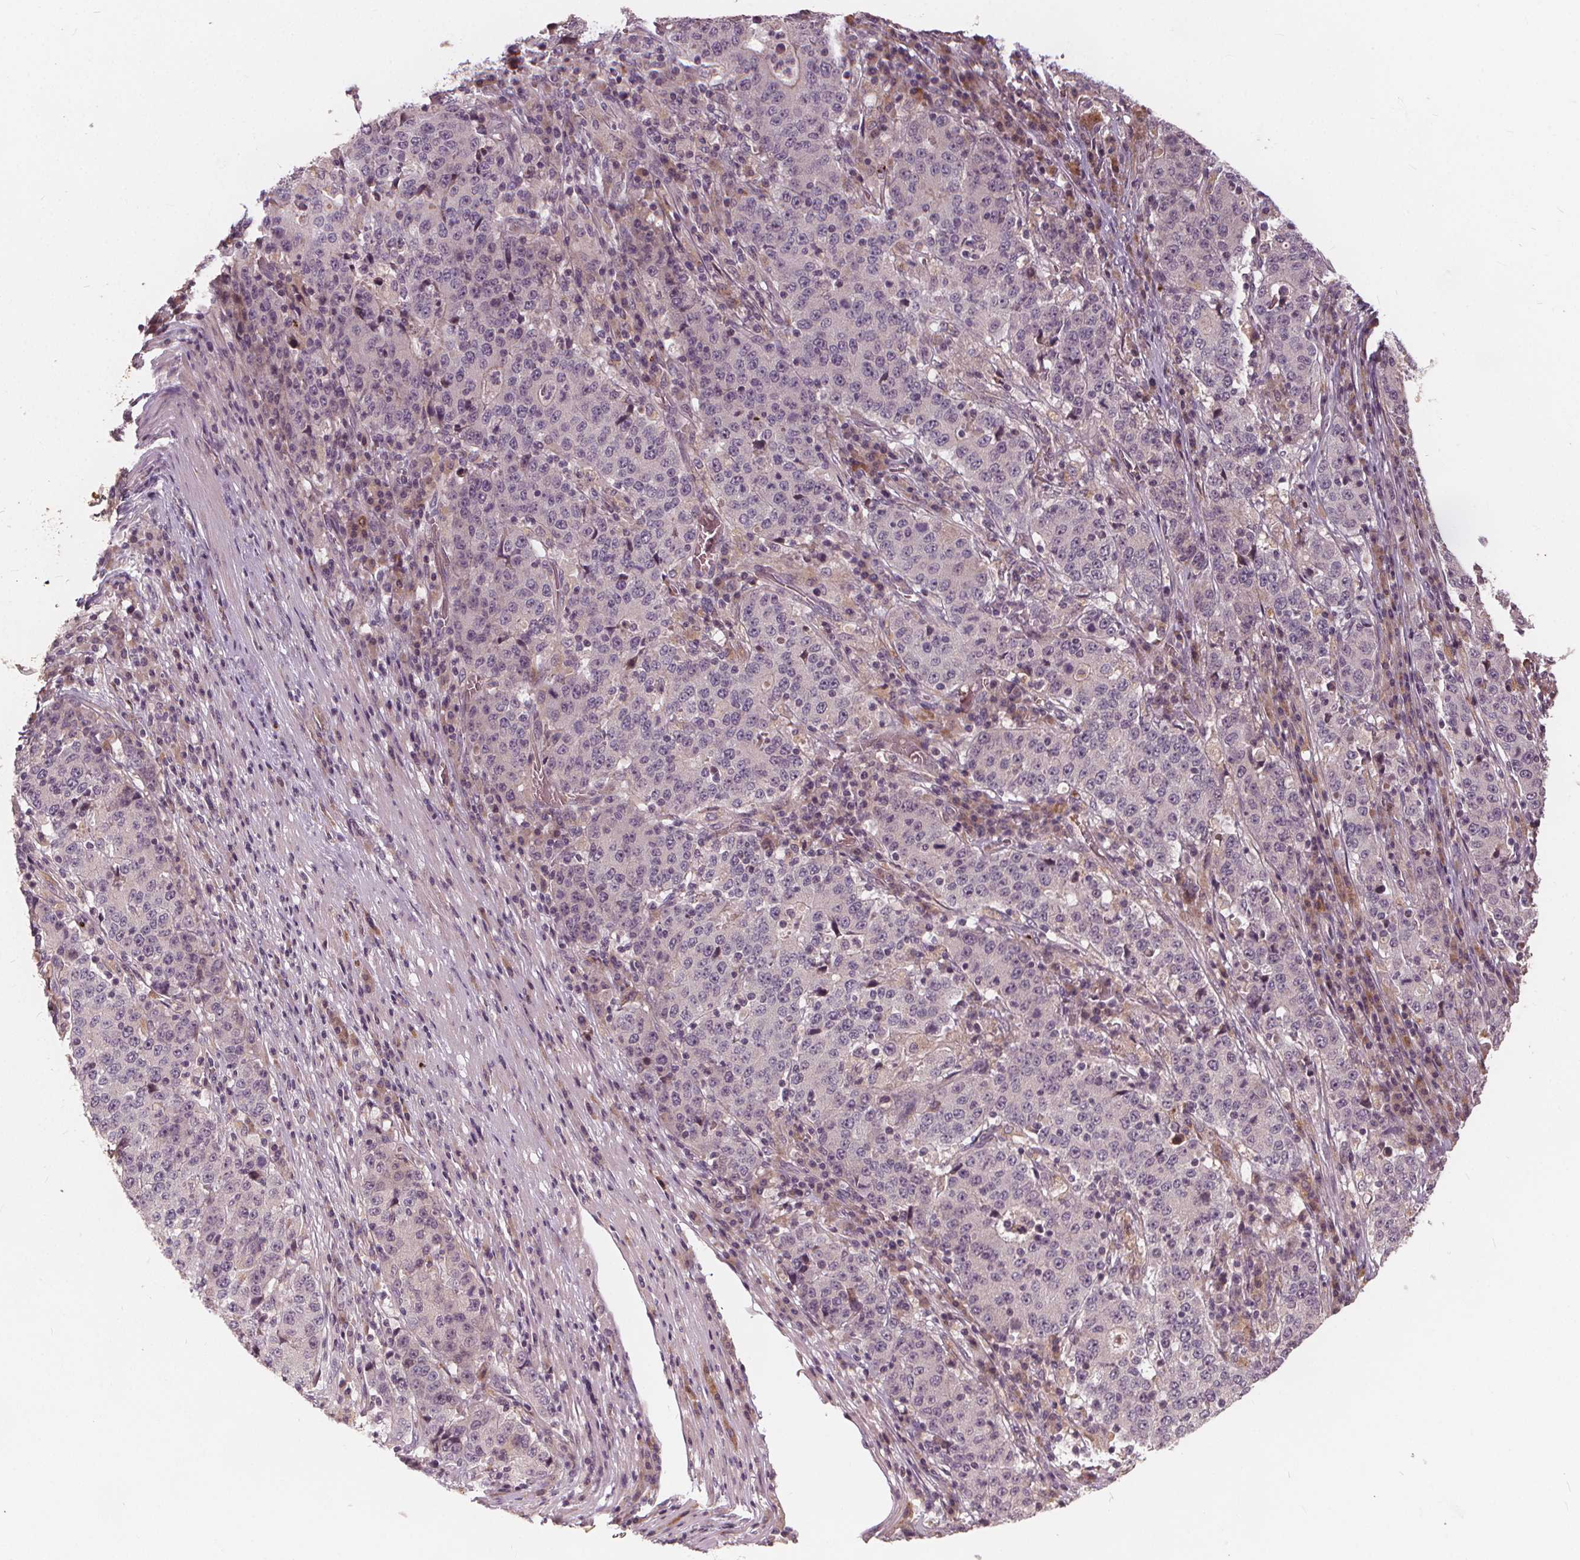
{"staining": {"intensity": "negative", "quantity": "none", "location": "none"}, "tissue": "stomach cancer", "cell_type": "Tumor cells", "image_type": "cancer", "snomed": [{"axis": "morphology", "description": "Adenocarcinoma, NOS"}, {"axis": "topography", "description": "Stomach"}], "caption": "High magnification brightfield microscopy of adenocarcinoma (stomach) stained with DAB (3,3'-diaminobenzidine) (brown) and counterstained with hematoxylin (blue): tumor cells show no significant positivity.", "gene": "IPO13", "patient": {"sex": "male", "age": 59}}